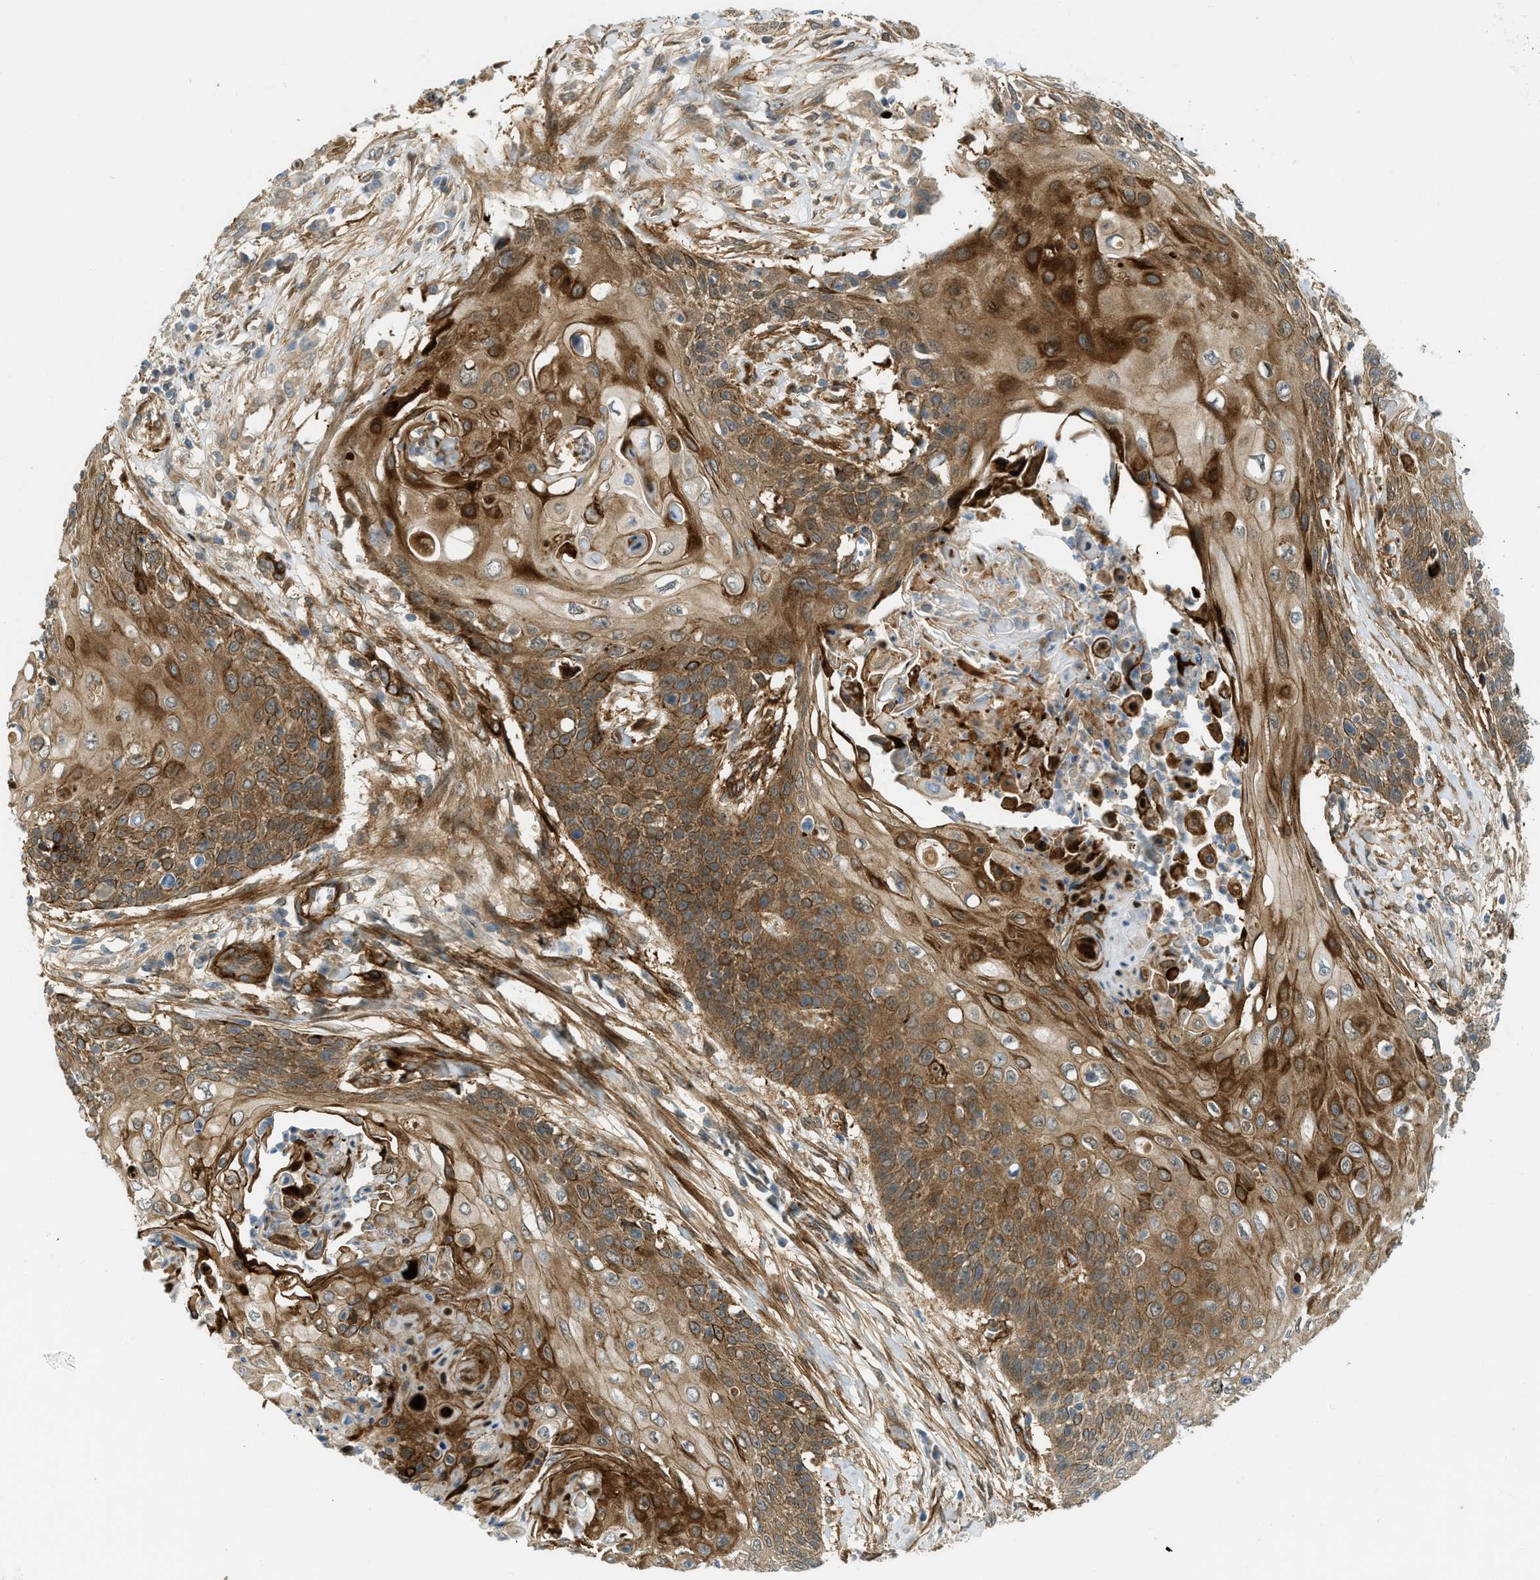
{"staining": {"intensity": "moderate", "quantity": ">75%", "location": "cytoplasmic/membranous"}, "tissue": "cervical cancer", "cell_type": "Tumor cells", "image_type": "cancer", "snomed": [{"axis": "morphology", "description": "Squamous cell carcinoma, NOS"}, {"axis": "topography", "description": "Cervix"}], "caption": "Tumor cells demonstrate moderate cytoplasmic/membranous expression in approximately >75% of cells in cervical cancer (squamous cell carcinoma).", "gene": "EDNRA", "patient": {"sex": "female", "age": 39}}